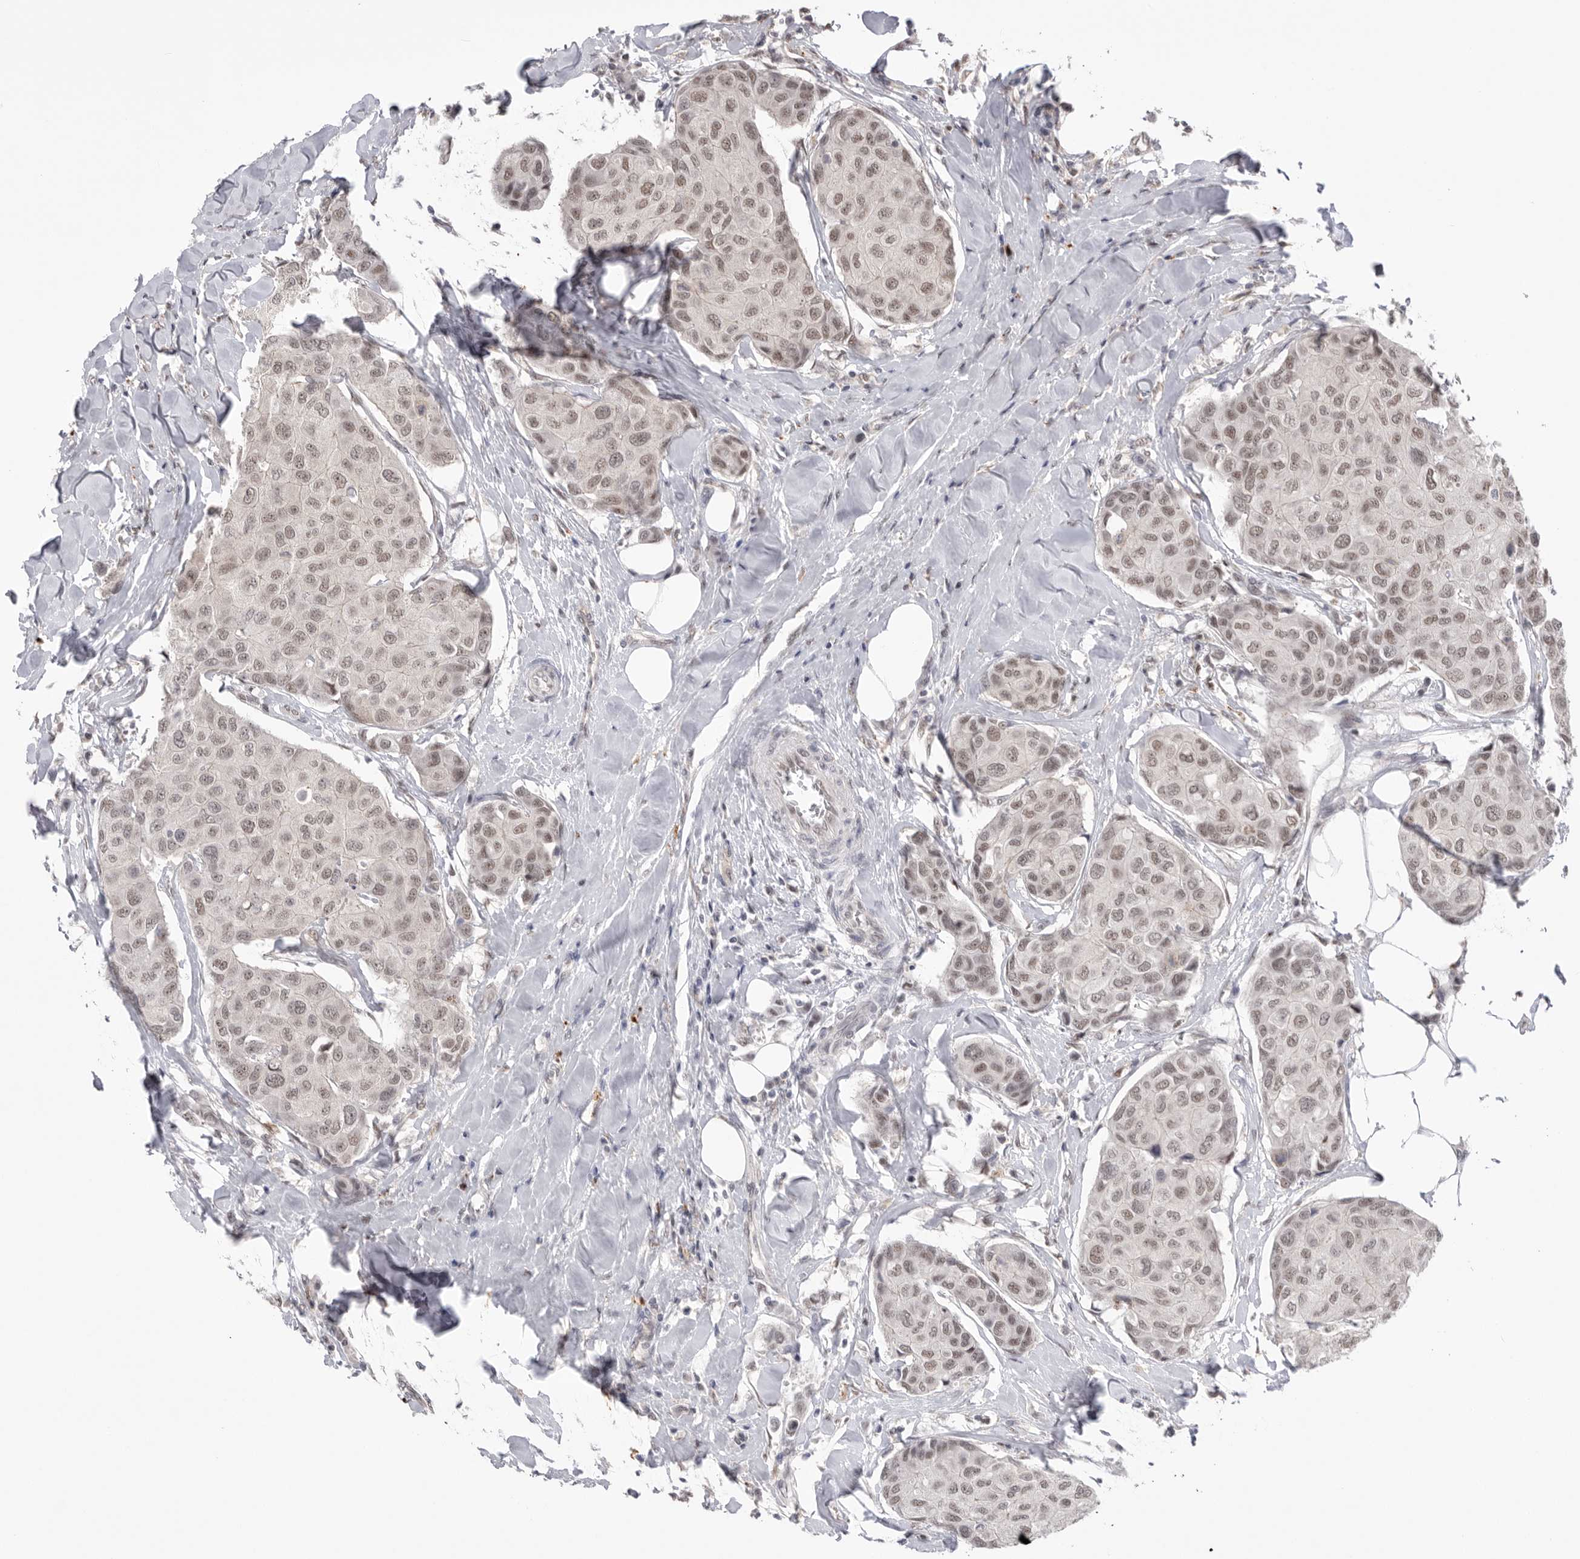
{"staining": {"intensity": "weak", "quantity": ">75%", "location": "nuclear"}, "tissue": "breast cancer", "cell_type": "Tumor cells", "image_type": "cancer", "snomed": [{"axis": "morphology", "description": "Duct carcinoma"}, {"axis": "topography", "description": "Breast"}], "caption": "A histopathology image of breast cancer (intraductal carcinoma) stained for a protein shows weak nuclear brown staining in tumor cells. (Stains: DAB in brown, nuclei in blue, Microscopy: brightfield microscopy at high magnification).", "gene": "BCLAF3", "patient": {"sex": "female", "age": 80}}